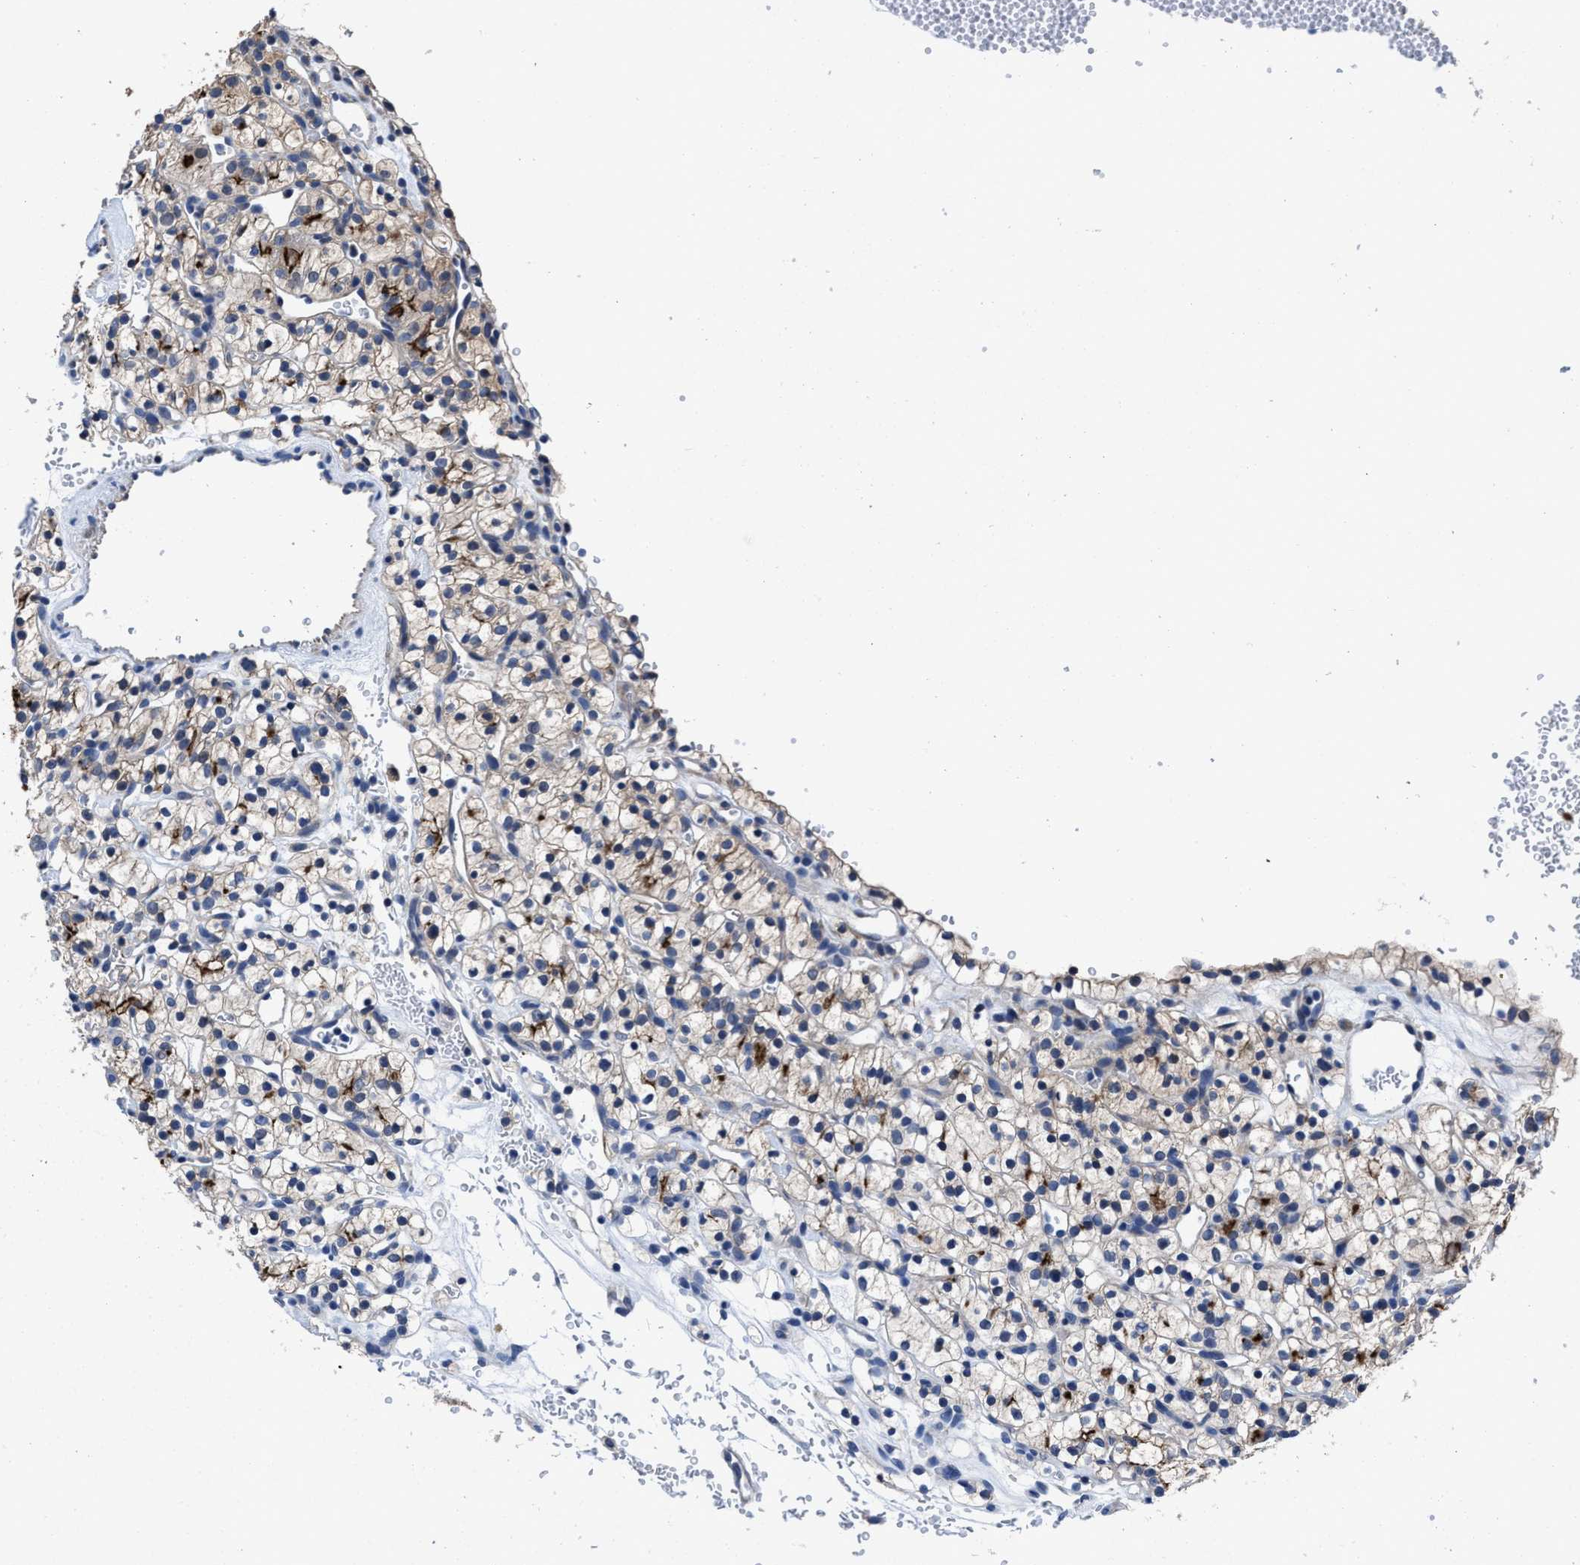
{"staining": {"intensity": "moderate", "quantity": "25%-75%", "location": "cytoplasmic/membranous"}, "tissue": "renal cancer", "cell_type": "Tumor cells", "image_type": "cancer", "snomed": [{"axis": "morphology", "description": "Adenocarcinoma, NOS"}, {"axis": "topography", "description": "Kidney"}], "caption": "About 25%-75% of tumor cells in human renal adenocarcinoma reveal moderate cytoplasmic/membranous protein positivity as visualized by brown immunohistochemical staining.", "gene": "HOOK1", "patient": {"sex": "female", "age": 57}}